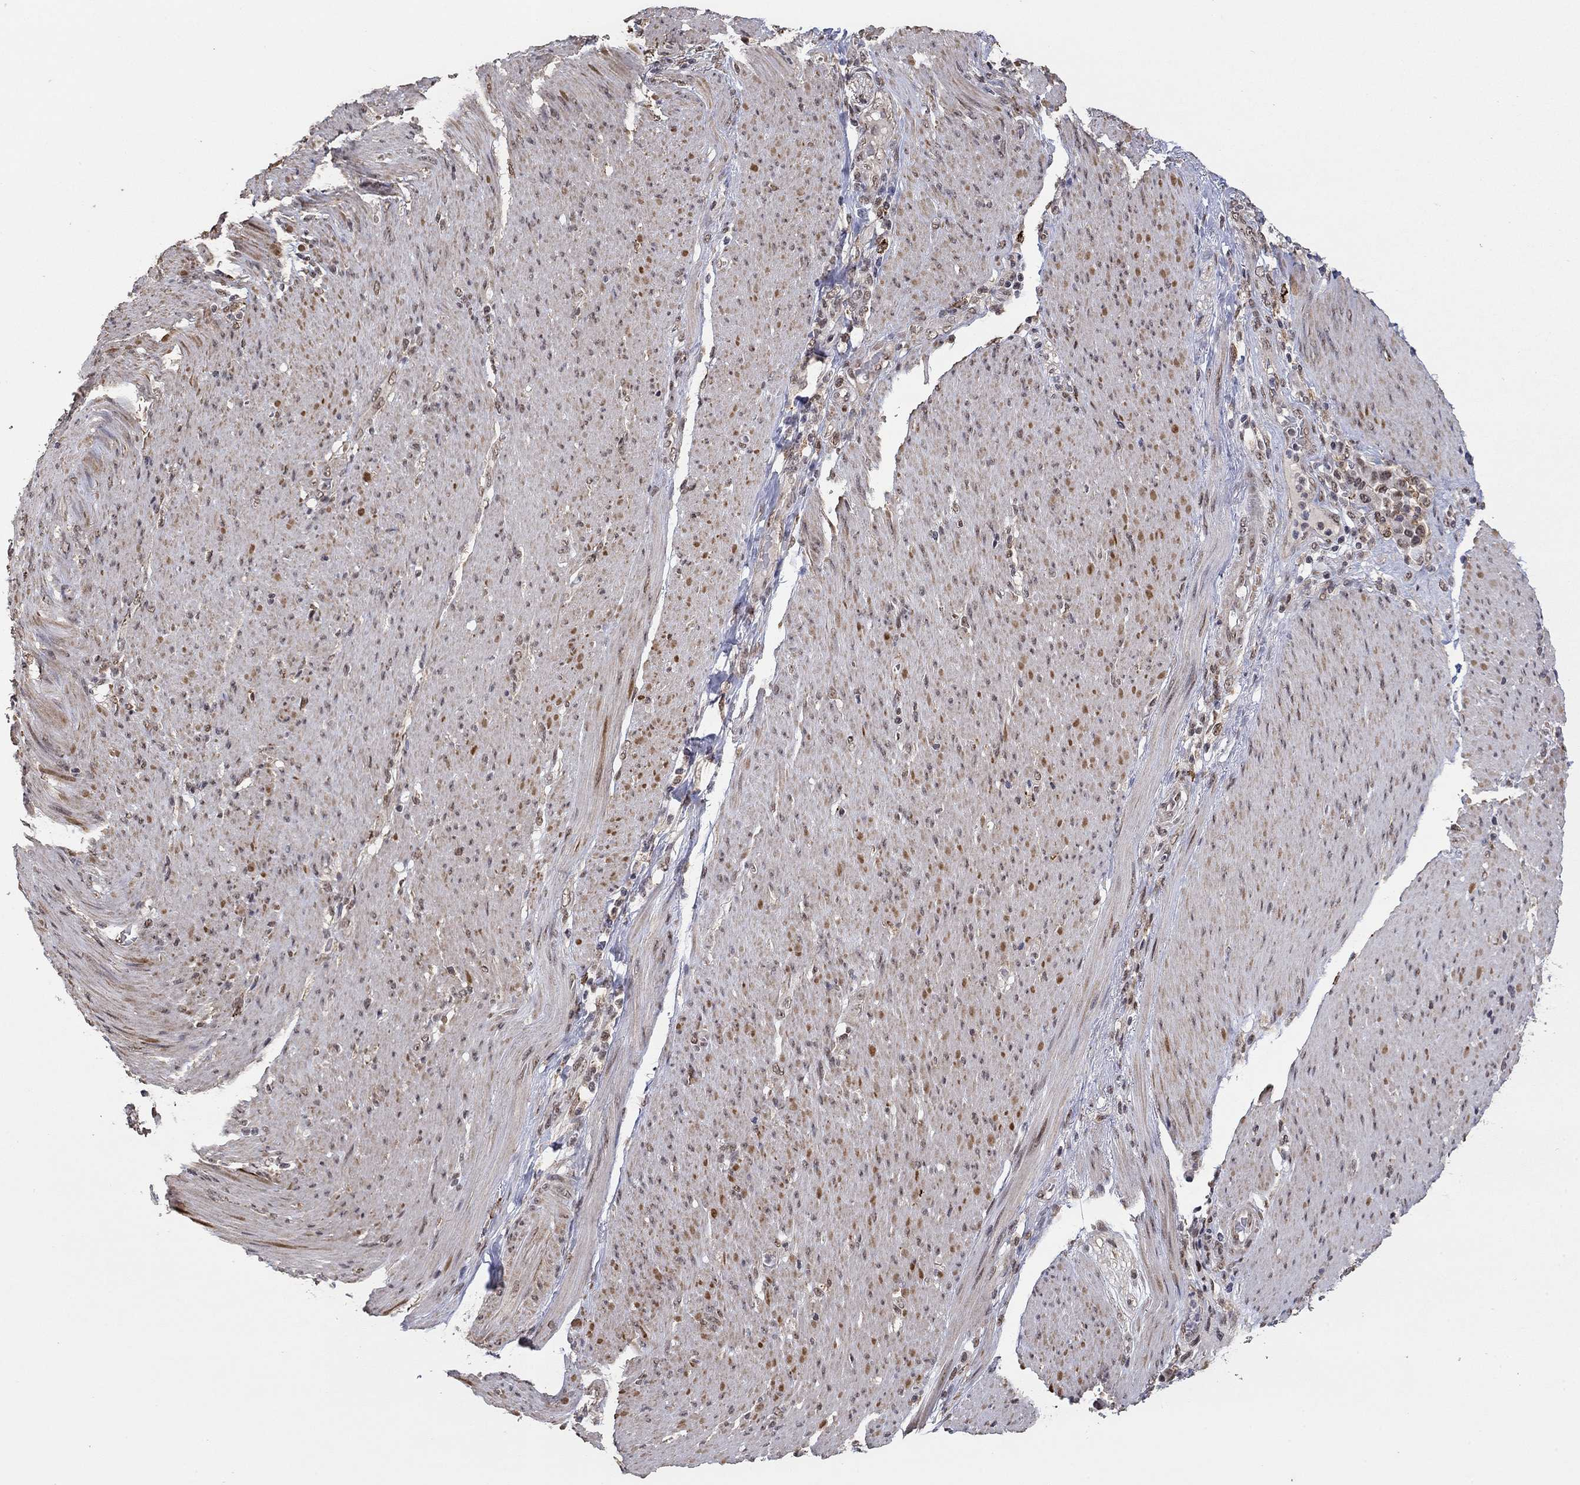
{"staining": {"intensity": "weak", "quantity": "25%-75%", "location": "nuclear"}, "tissue": "stomach cancer", "cell_type": "Tumor cells", "image_type": "cancer", "snomed": [{"axis": "morphology", "description": "Adenocarcinoma, NOS"}, {"axis": "topography", "description": "Stomach"}], "caption": "Immunohistochemical staining of adenocarcinoma (stomach) shows weak nuclear protein staining in about 25%-75% of tumor cells. The protein is stained brown, and the nuclei are stained in blue (DAB (3,3'-diaminobenzidine) IHC with brightfield microscopy, high magnification).", "gene": "GRIA3", "patient": {"sex": "female", "age": 79}}